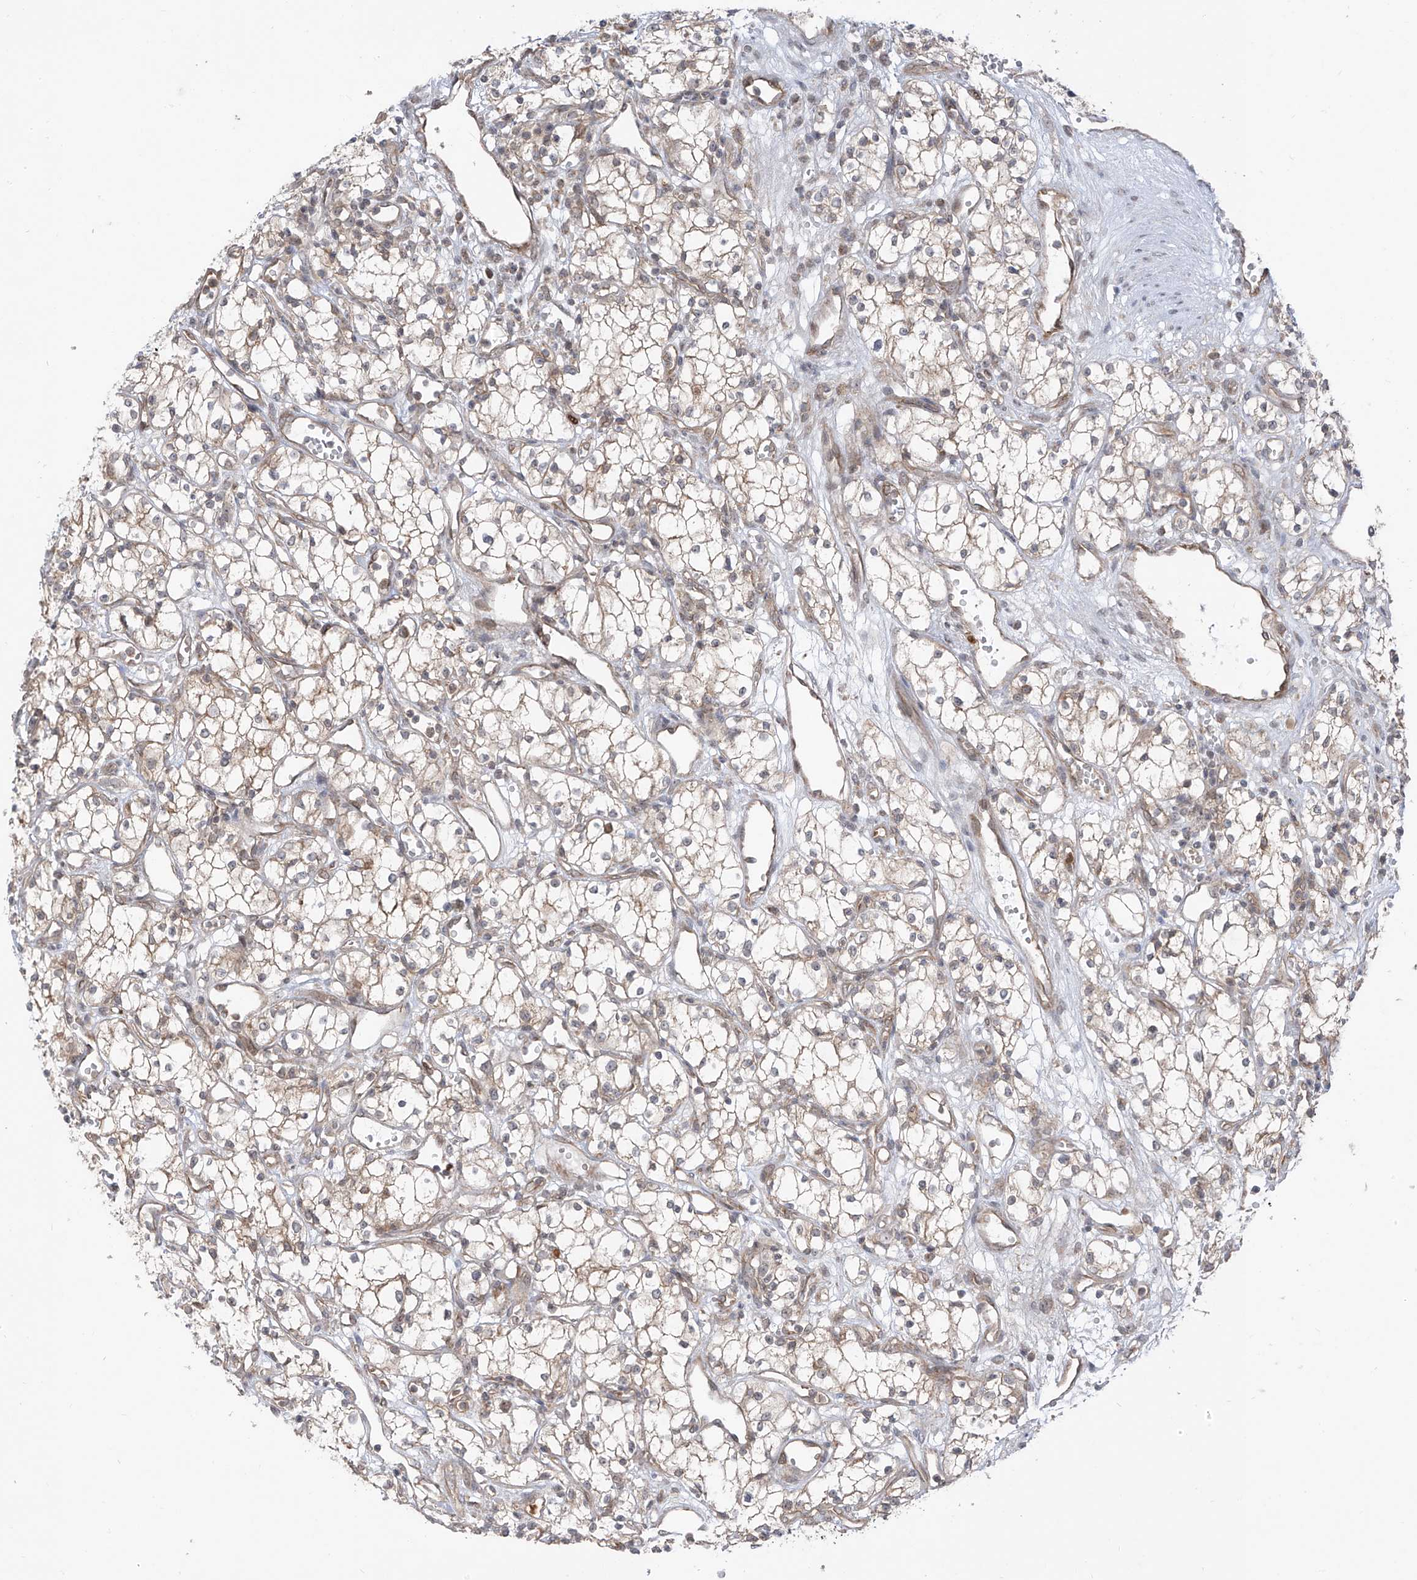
{"staining": {"intensity": "weak", "quantity": "25%-75%", "location": "cytoplasmic/membranous"}, "tissue": "renal cancer", "cell_type": "Tumor cells", "image_type": "cancer", "snomed": [{"axis": "morphology", "description": "Adenocarcinoma, NOS"}, {"axis": "topography", "description": "Kidney"}], "caption": "An immunohistochemistry histopathology image of neoplastic tissue is shown. Protein staining in brown labels weak cytoplasmic/membranous positivity in renal adenocarcinoma within tumor cells.", "gene": "PDE11A", "patient": {"sex": "male", "age": 59}}